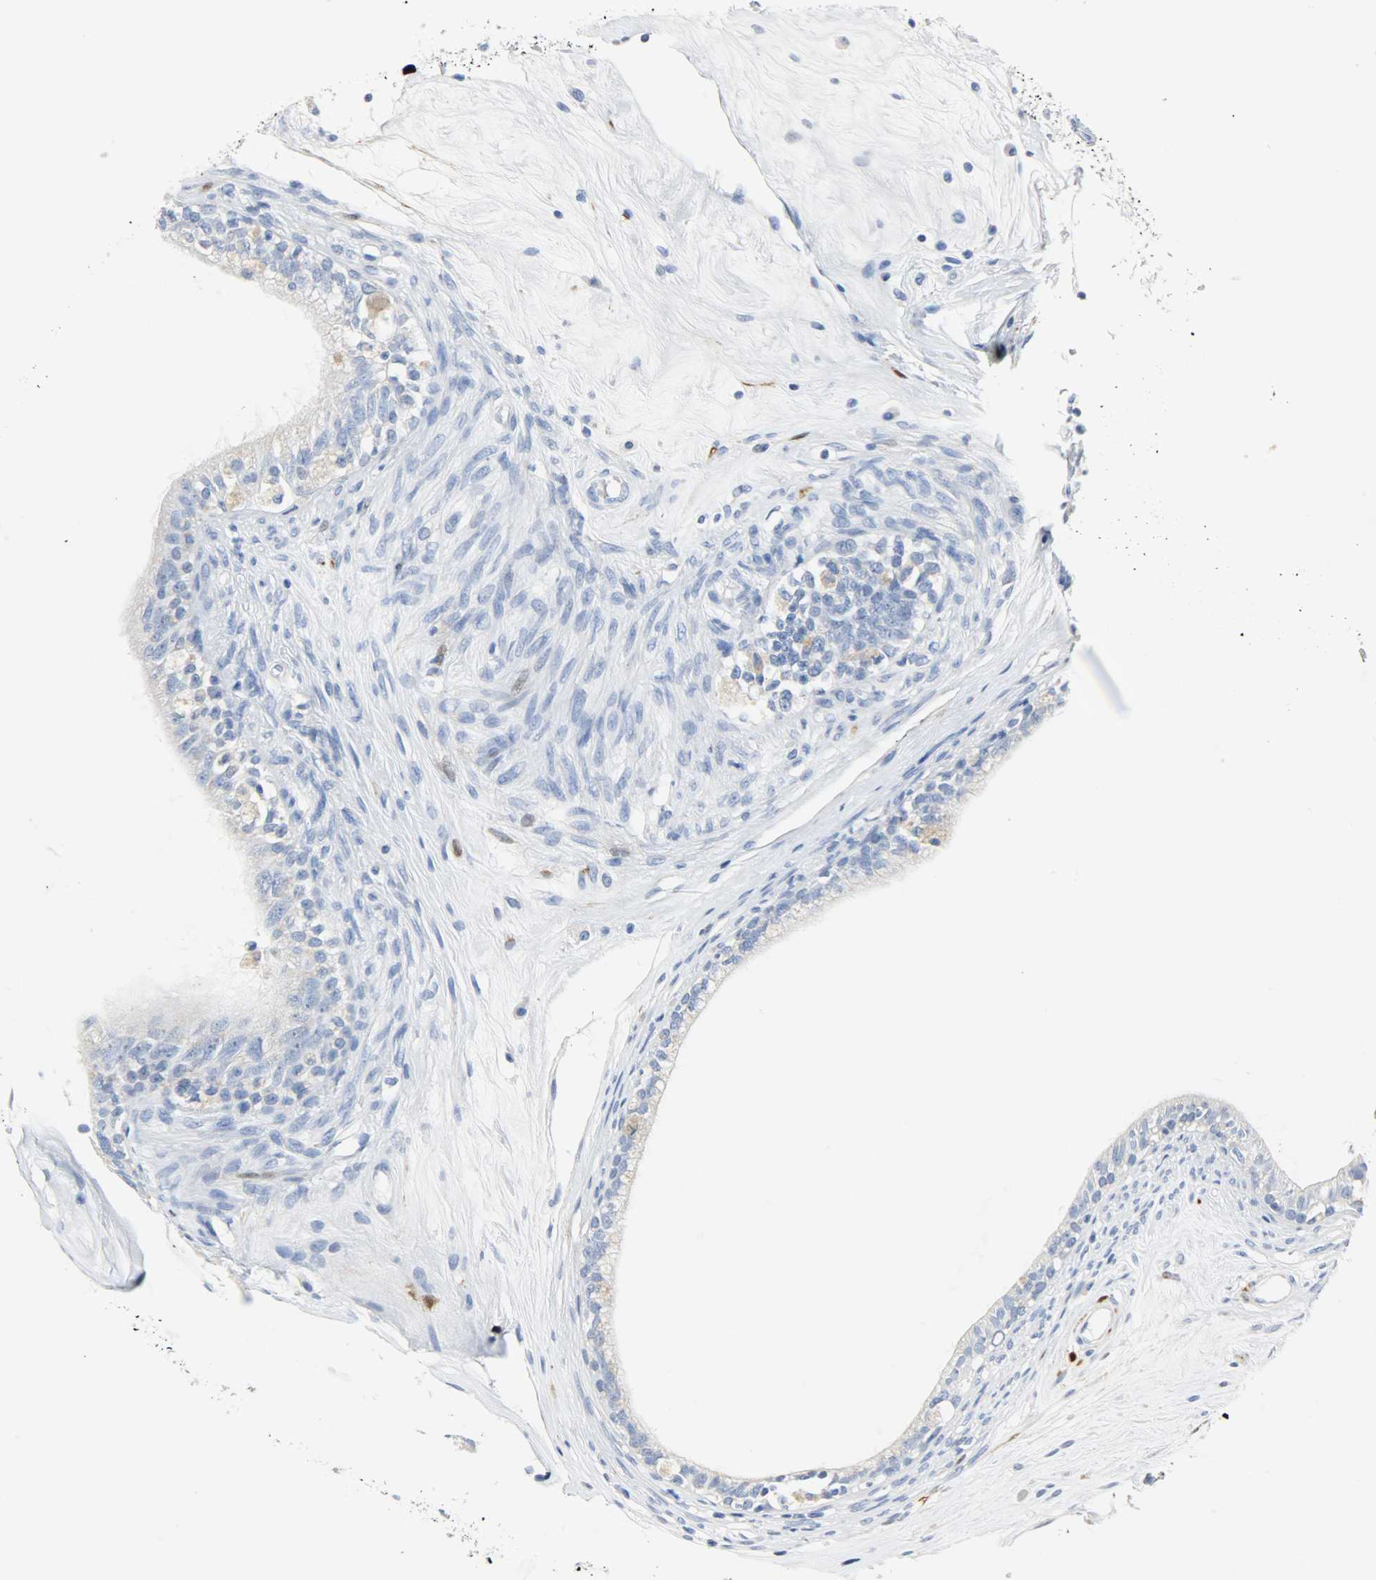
{"staining": {"intensity": "weak", "quantity": "<25%", "location": "cytoplasmic/membranous"}, "tissue": "epididymis", "cell_type": "Glandular cells", "image_type": "normal", "snomed": [{"axis": "morphology", "description": "Normal tissue, NOS"}, {"axis": "morphology", "description": "Inflammation, NOS"}, {"axis": "topography", "description": "Epididymis"}], "caption": "Glandular cells show no significant positivity in normal epididymis.", "gene": "CA3", "patient": {"sex": "male", "age": 84}}